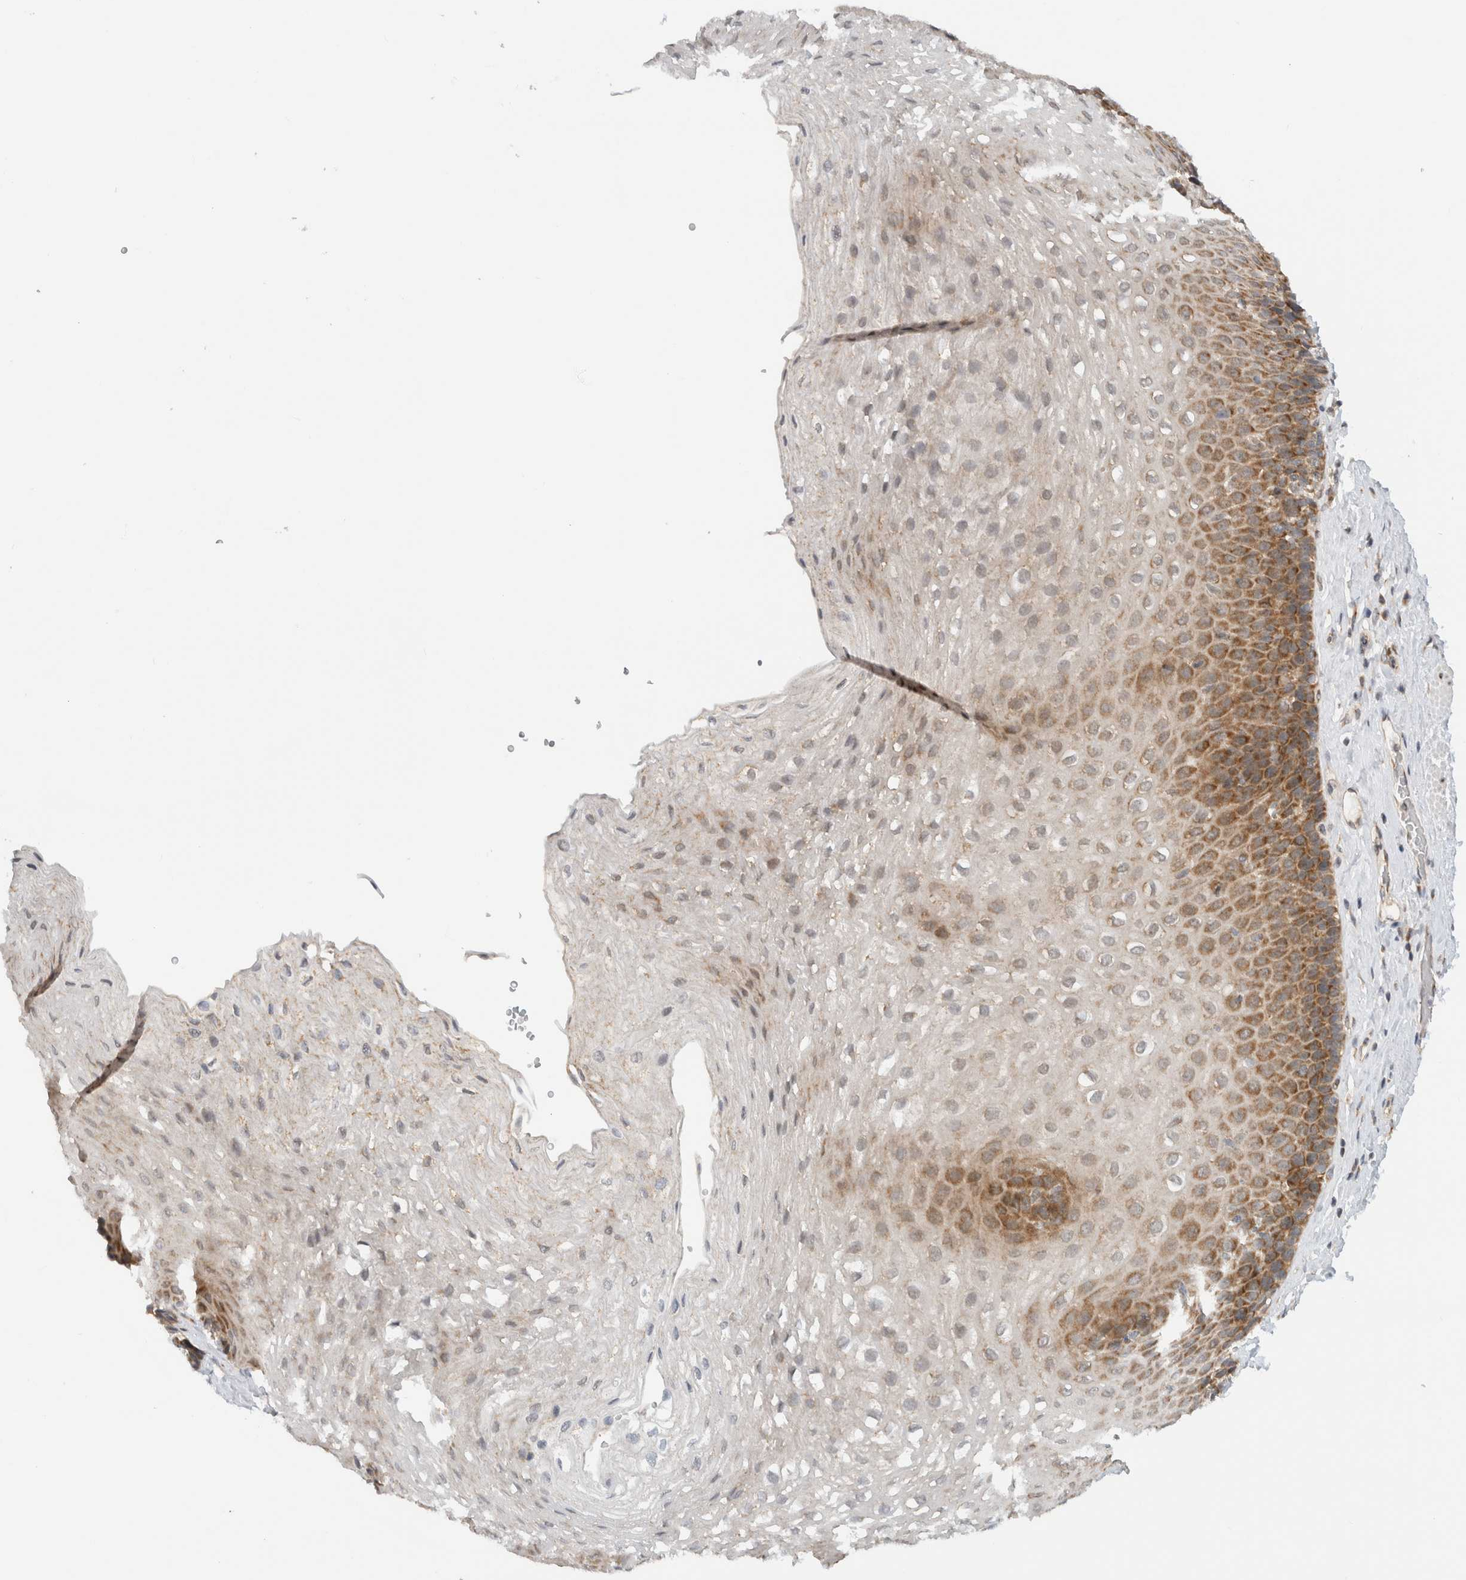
{"staining": {"intensity": "moderate", "quantity": ">75%", "location": "cytoplasmic/membranous"}, "tissue": "esophagus", "cell_type": "Squamous epithelial cells", "image_type": "normal", "snomed": [{"axis": "morphology", "description": "Normal tissue, NOS"}, {"axis": "topography", "description": "Esophagus"}], "caption": "Immunohistochemistry (IHC) staining of normal esophagus, which reveals medium levels of moderate cytoplasmic/membranous positivity in approximately >75% of squamous epithelial cells indicating moderate cytoplasmic/membranous protein expression. The staining was performed using DAB (brown) for protein detection and nuclei were counterstained in hematoxylin (blue).", "gene": "CMC2", "patient": {"sex": "female", "age": 66}}